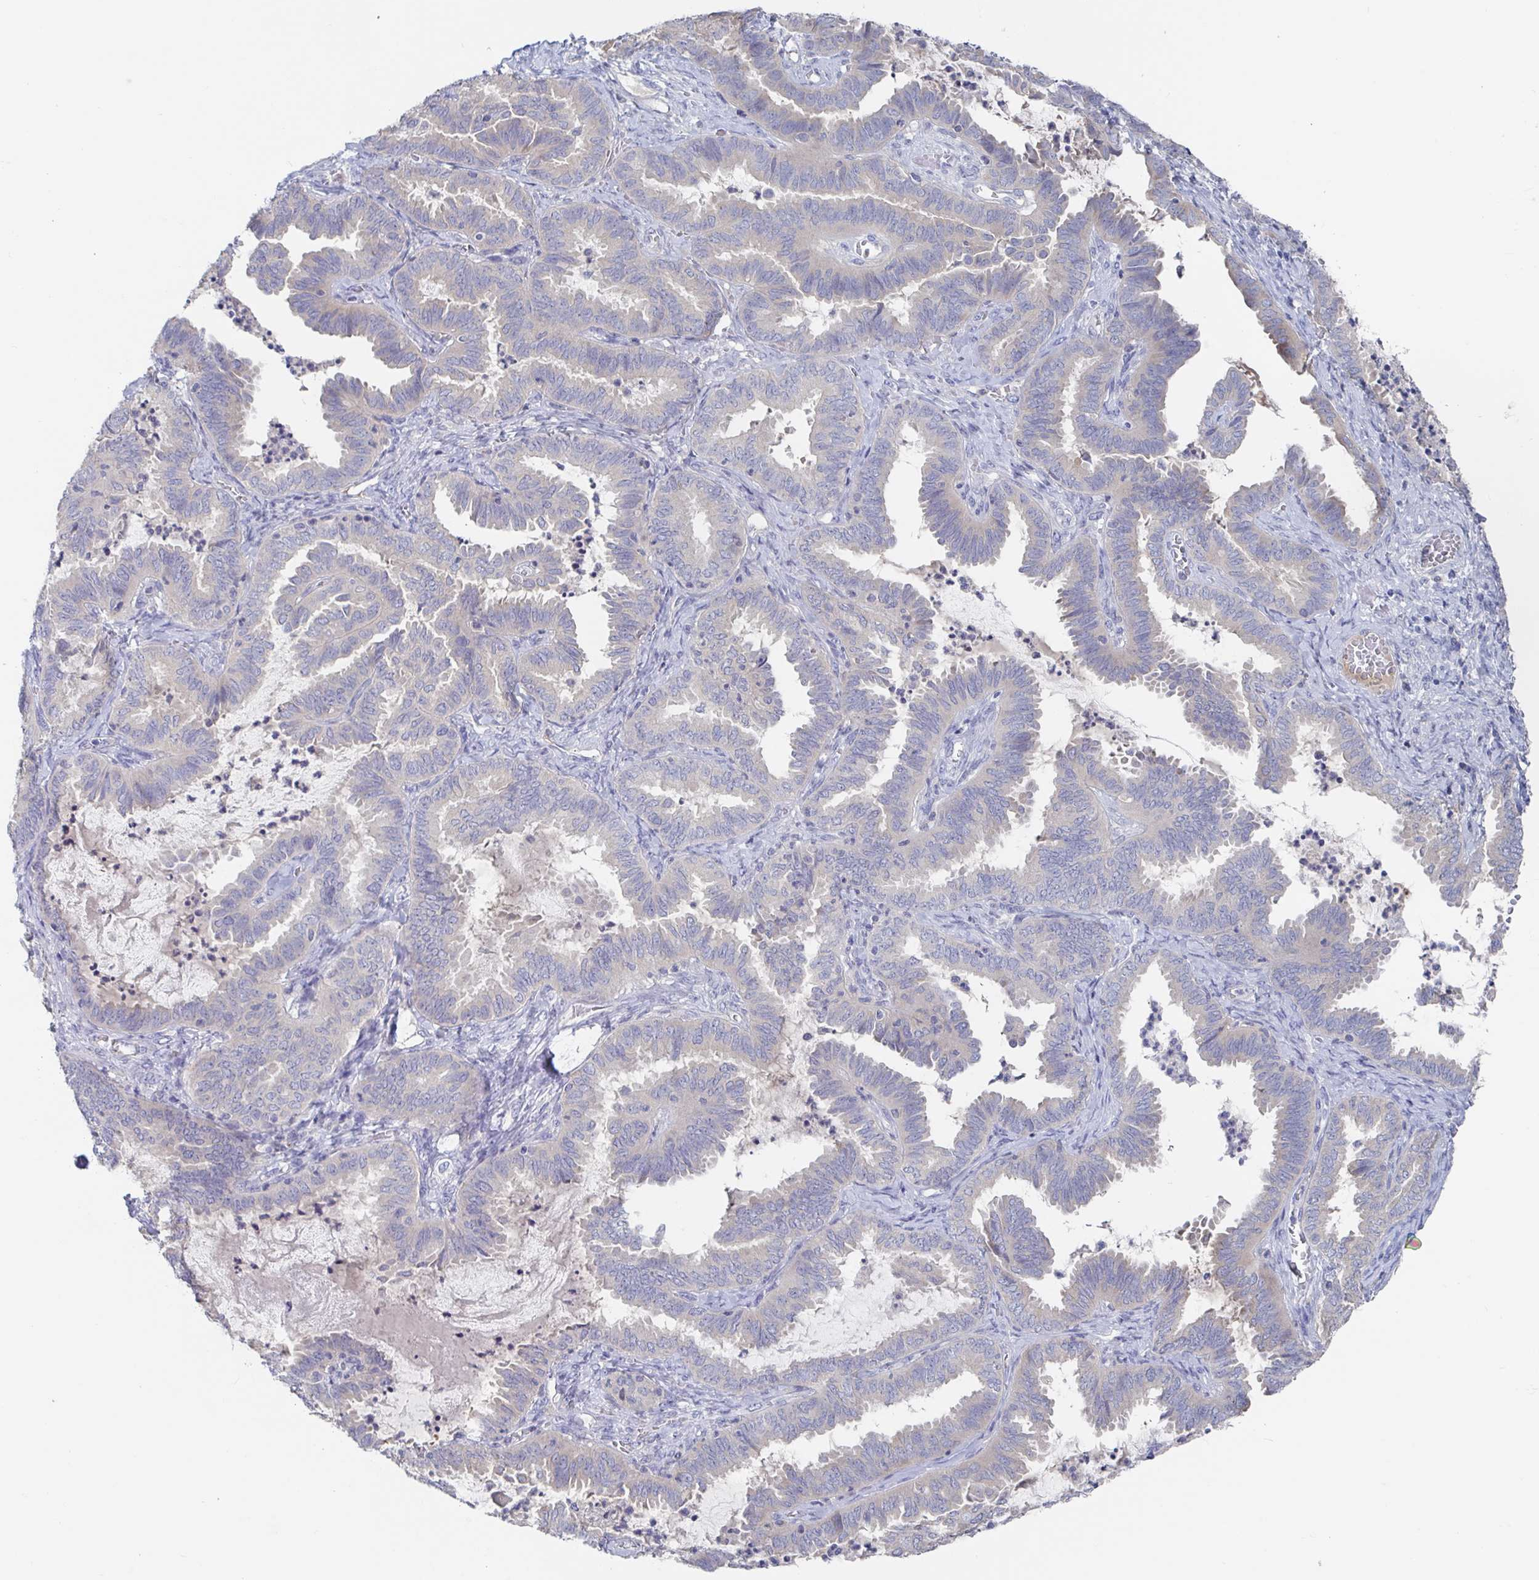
{"staining": {"intensity": "negative", "quantity": "none", "location": "none"}, "tissue": "ovarian cancer", "cell_type": "Tumor cells", "image_type": "cancer", "snomed": [{"axis": "morphology", "description": "Carcinoma, endometroid"}, {"axis": "topography", "description": "Ovary"}], "caption": "Immunohistochemistry photomicrograph of human endometroid carcinoma (ovarian) stained for a protein (brown), which displays no expression in tumor cells.", "gene": "GPR148", "patient": {"sex": "female", "age": 70}}